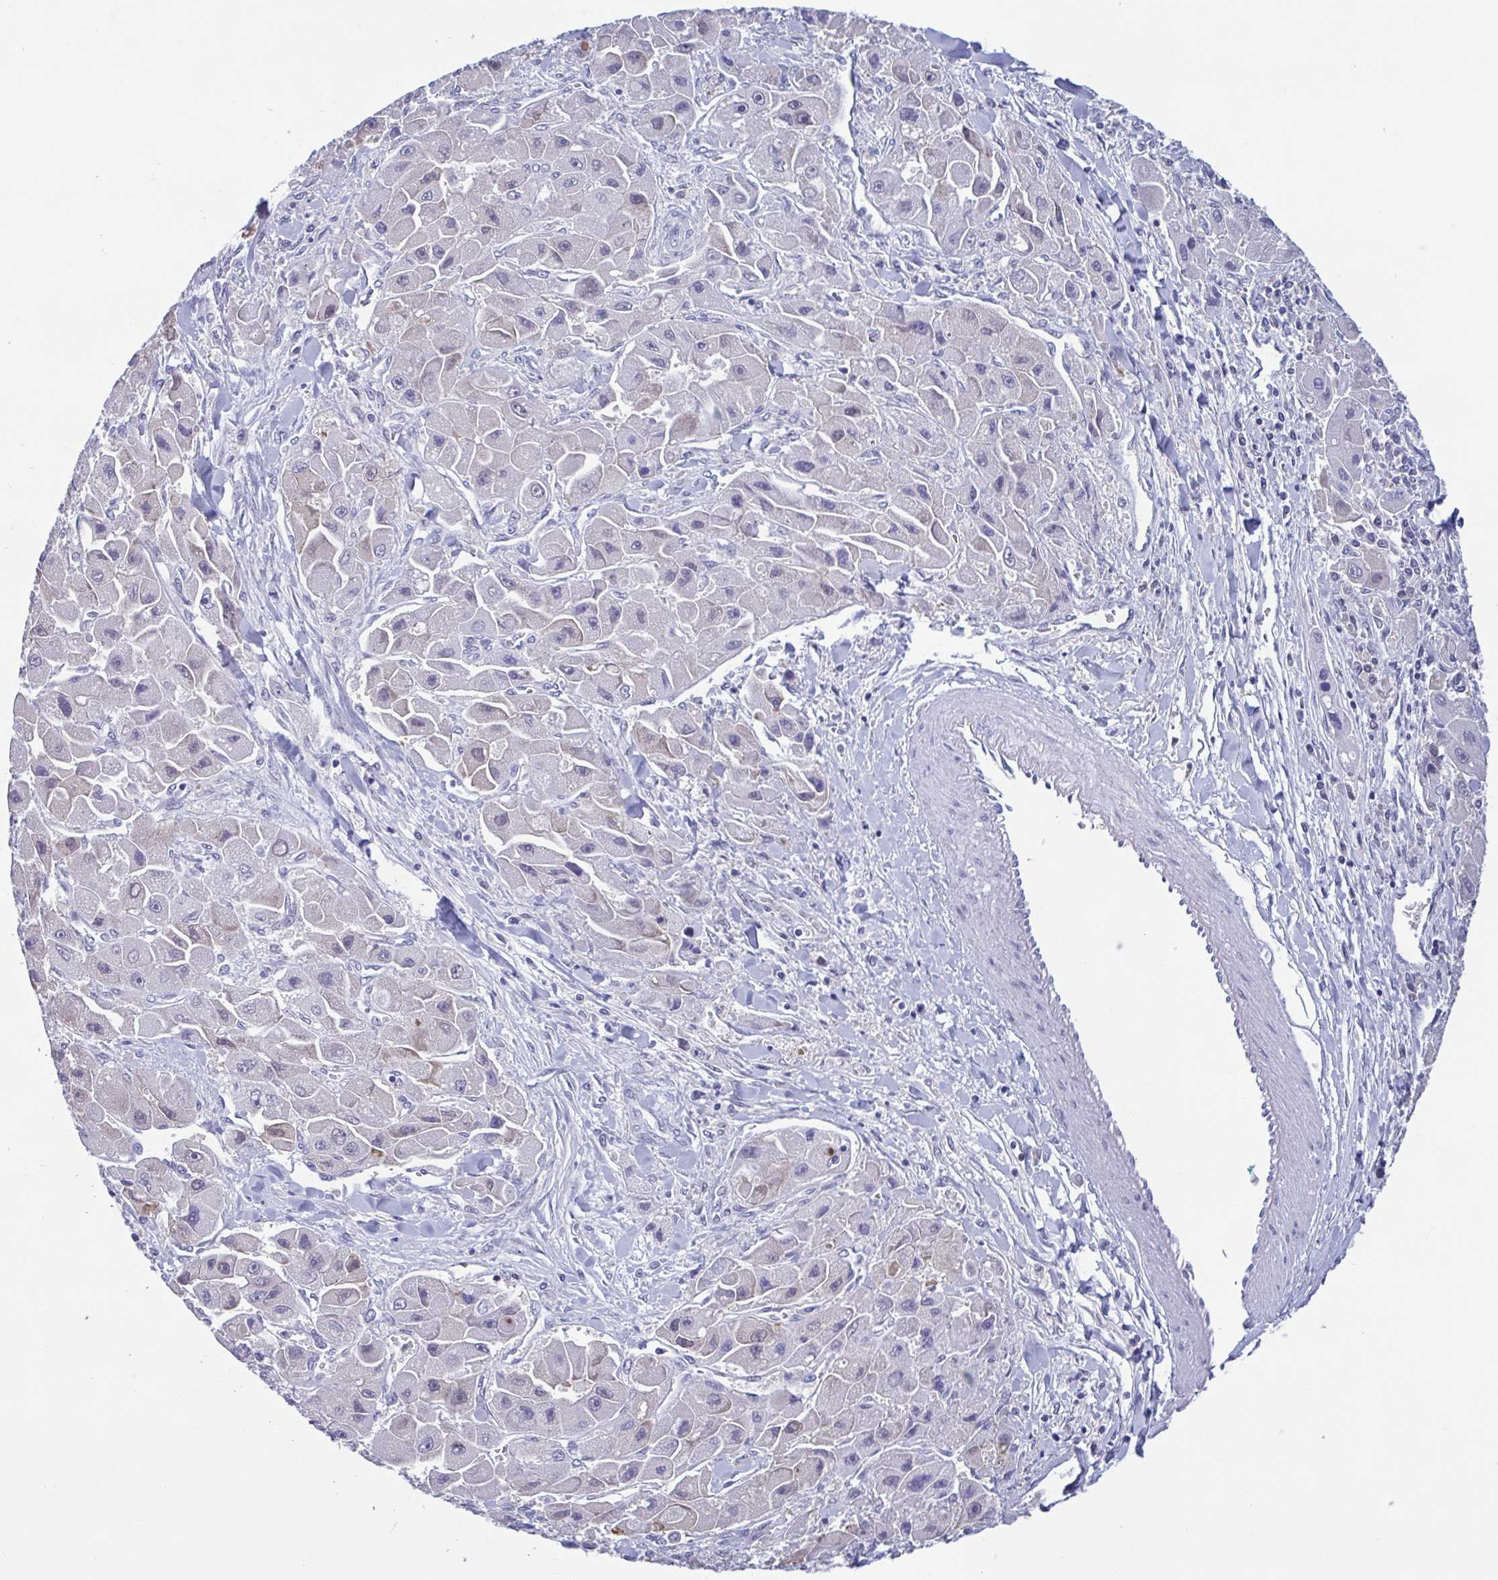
{"staining": {"intensity": "negative", "quantity": "none", "location": "none"}, "tissue": "liver cancer", "cell_type": "Tumor cells", "image_type": "cancer", "snomed": [{"axis": "morphology", "description": "Carcinoma, Hepatocellular, NOS"}, {"axis": "topography", "description": "Liver"}], "caption": "An IHC micrograph of hepatocellular carcinoma (liver) is shown. There is no staining in tumor cells of hepatocellular carcinoma (liver). (DAB IHC visualized using brightfield microscopy, high magnification).", "gene": "PERM1", "patient": {"sex": "male", "age": 24}}